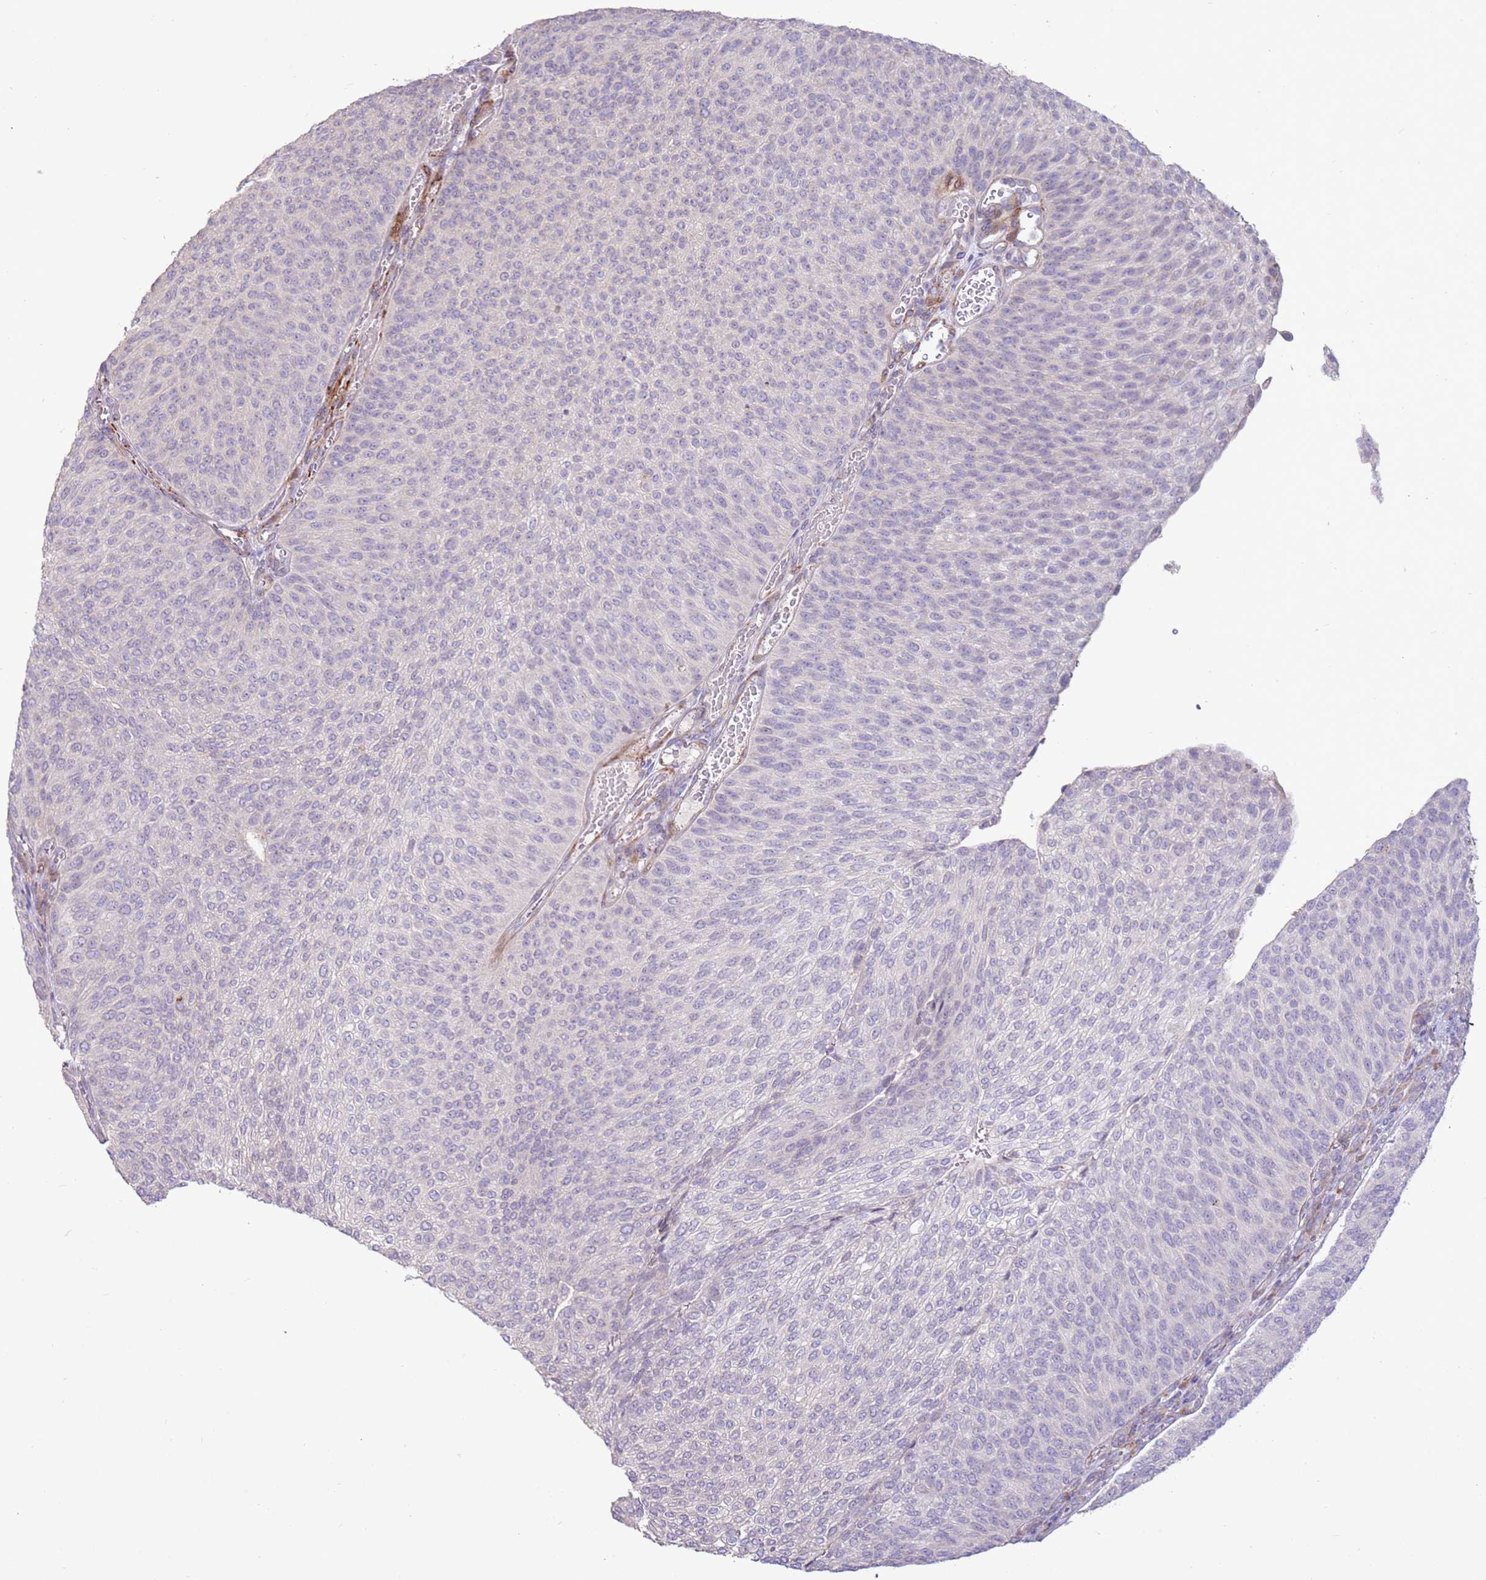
{"staining": {"intensity": "negative", "quantity": "none", "location": "none"}, "tissue": "urothelial cancer", "cell_type": "Tumor cells", "image_type": "cancer", "snomed": [{"axis": "morphology", "description": "Urothelial carcinoma, High grade"}, {"axis": "topography", "description": "Urinary bladder"}], "caption": "Immunohistochemistry photomicrograph of neoplastic tissue: human urothelial carcinoma (high-grade) stained with DAB (3,3'-diaminobenzidine) exhibits no significant protein expression in tumor cells.", "gene": "LGI4", "patient": {"sex": "female", "age": 79}}